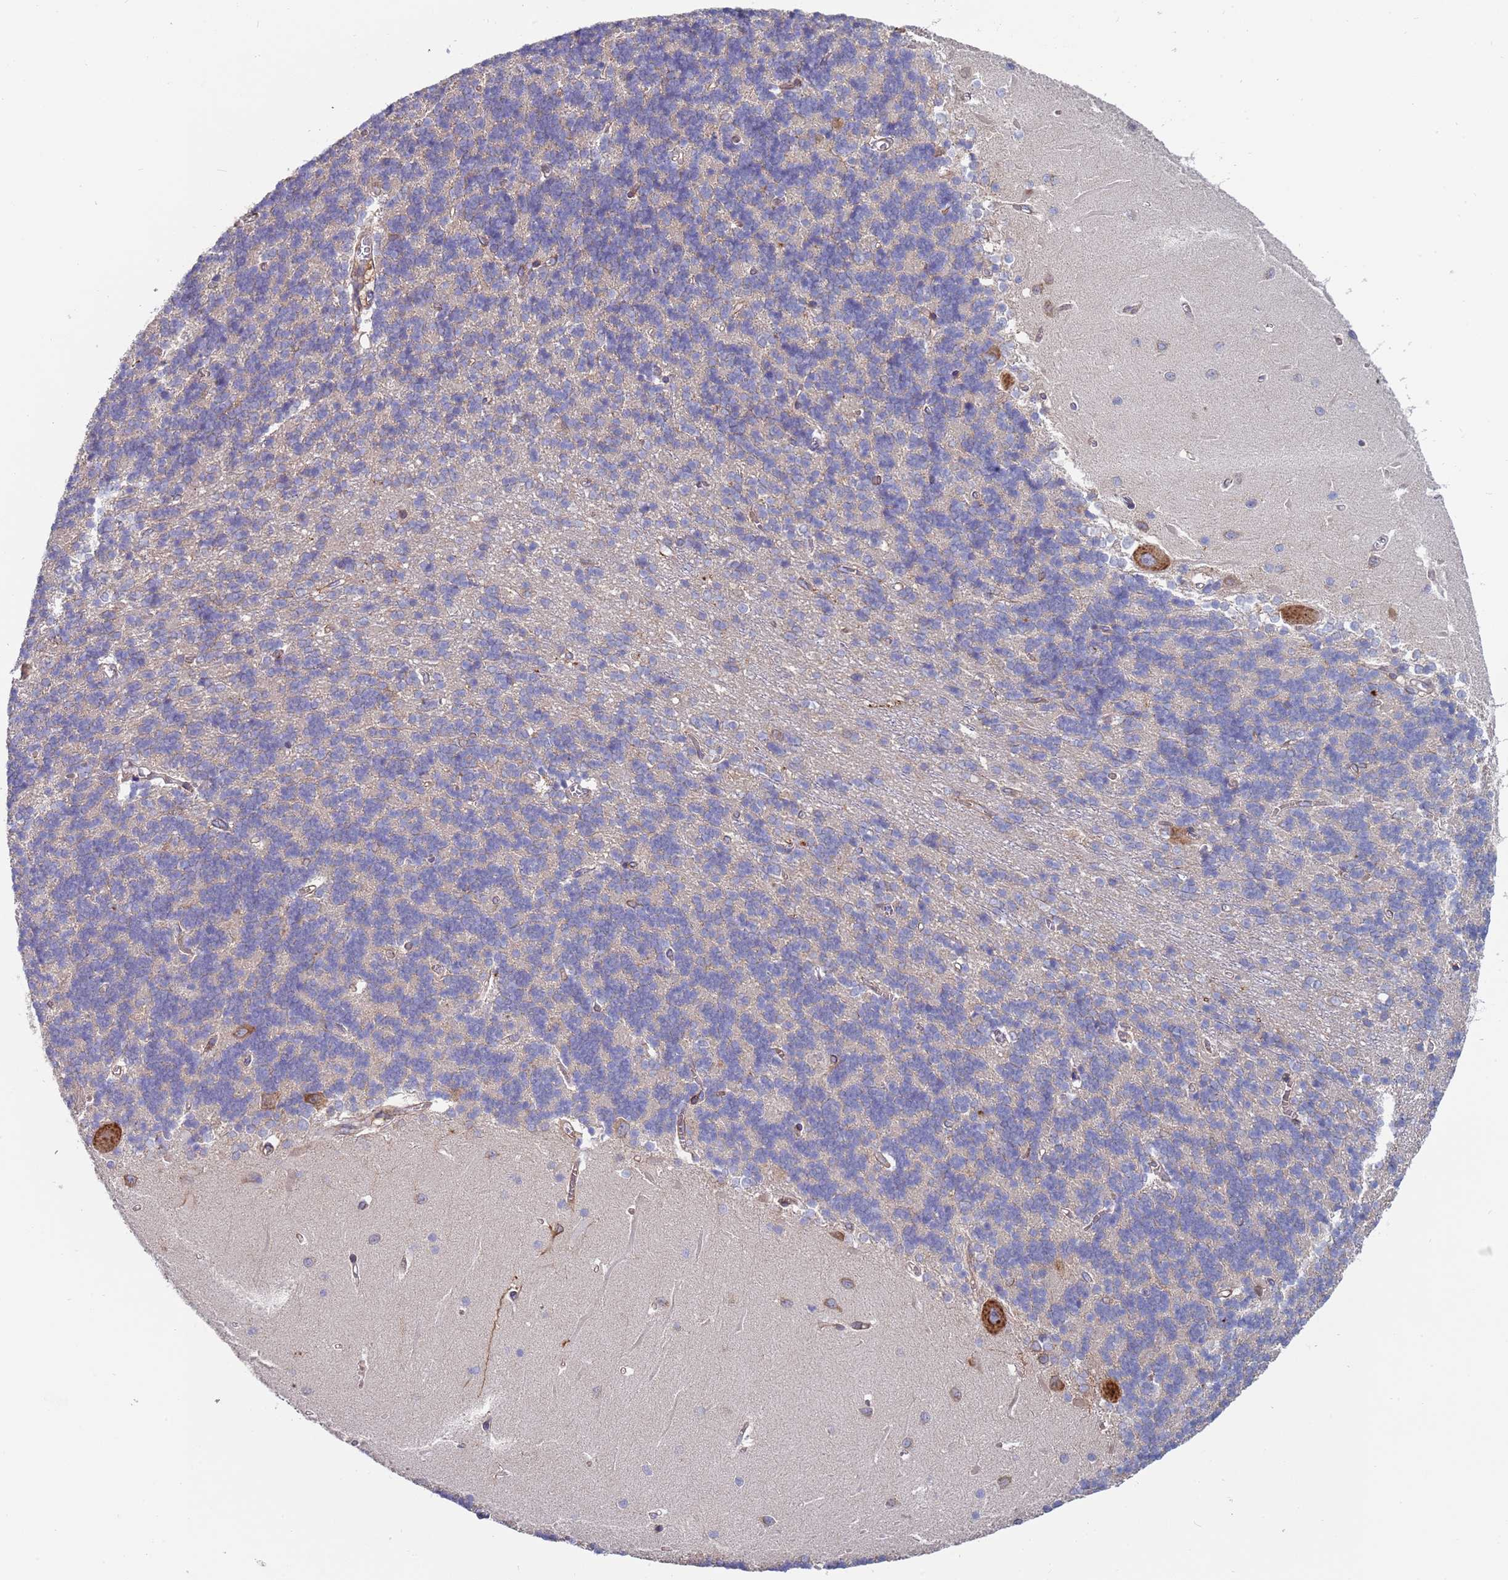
{"staining": {"intensity": "negative", "quantity": "none", "location": "none"}, "tissue": "cerebellum", "cell_type": "Cells in granular layer", "image_type": "normal", "snomed": [{"axis": "morphology", "description": "Normal tissue, NOS"}, {"axis": "topography", "description": "Cerebellum"}], "caption": "An immunohistochemistry histopathology image of normal cerebellum is shown. There is no staining in cells in granular layer of cerebellum.", "gene": "ENSG00000286098", "patient": {"sex": "male", "age": 37}}